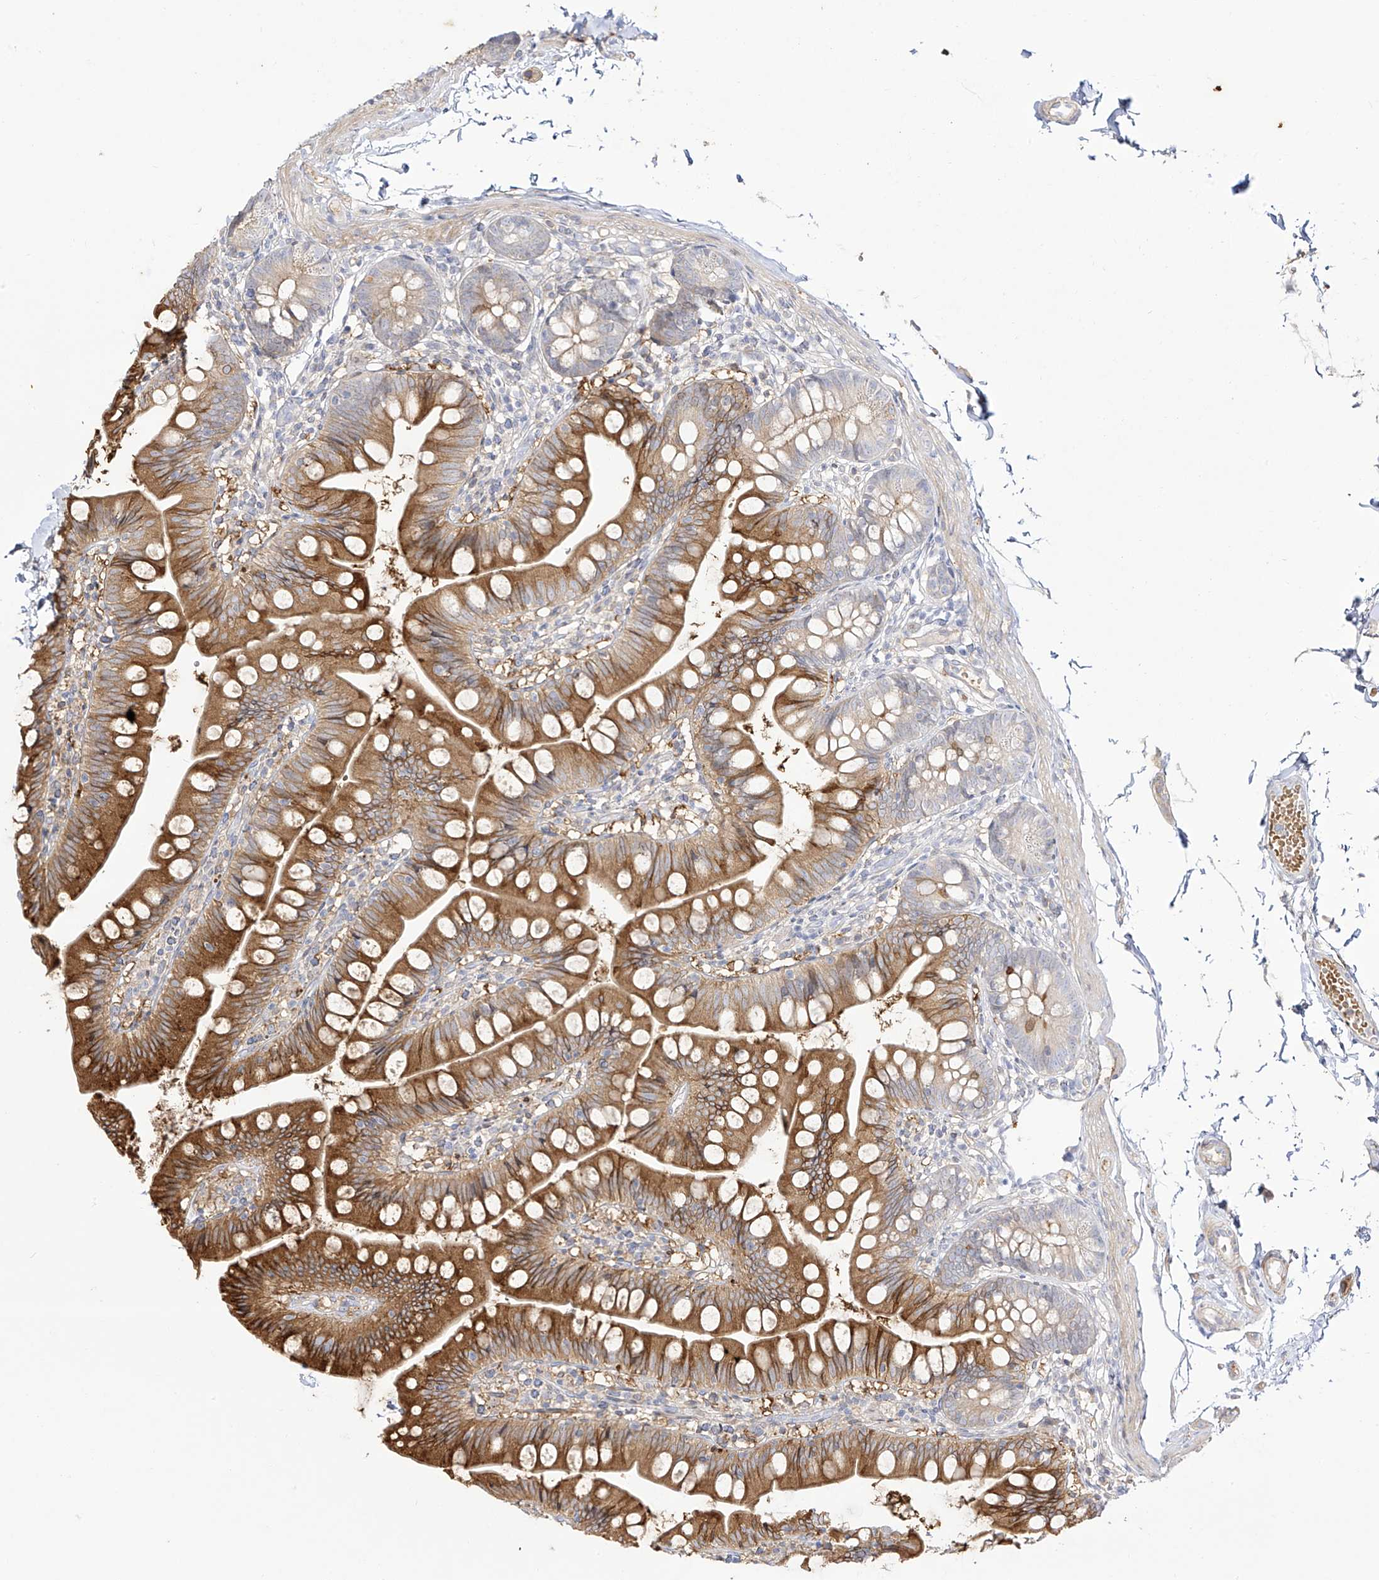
{"staining": {"intensity": "strong", "quantity": "25%-75%", "location": "cytoplasmic/membranous"}, "tissue": "small intestine", "cell_type": "Glandular cells", "image_type": "normal", "snomed": [{"axis": "morphology", "description": "Normal tissue, NOS"}, {"axis": "topography", "description": "Small intestine"}], "caption": "A photomicrograph of small intestine stained for a protein exhibits strong cytoplasmic/membranous brown staining in glandular cells.", "gene": "ZGRF1", "patient": {"sex": "male", "age": 7}}